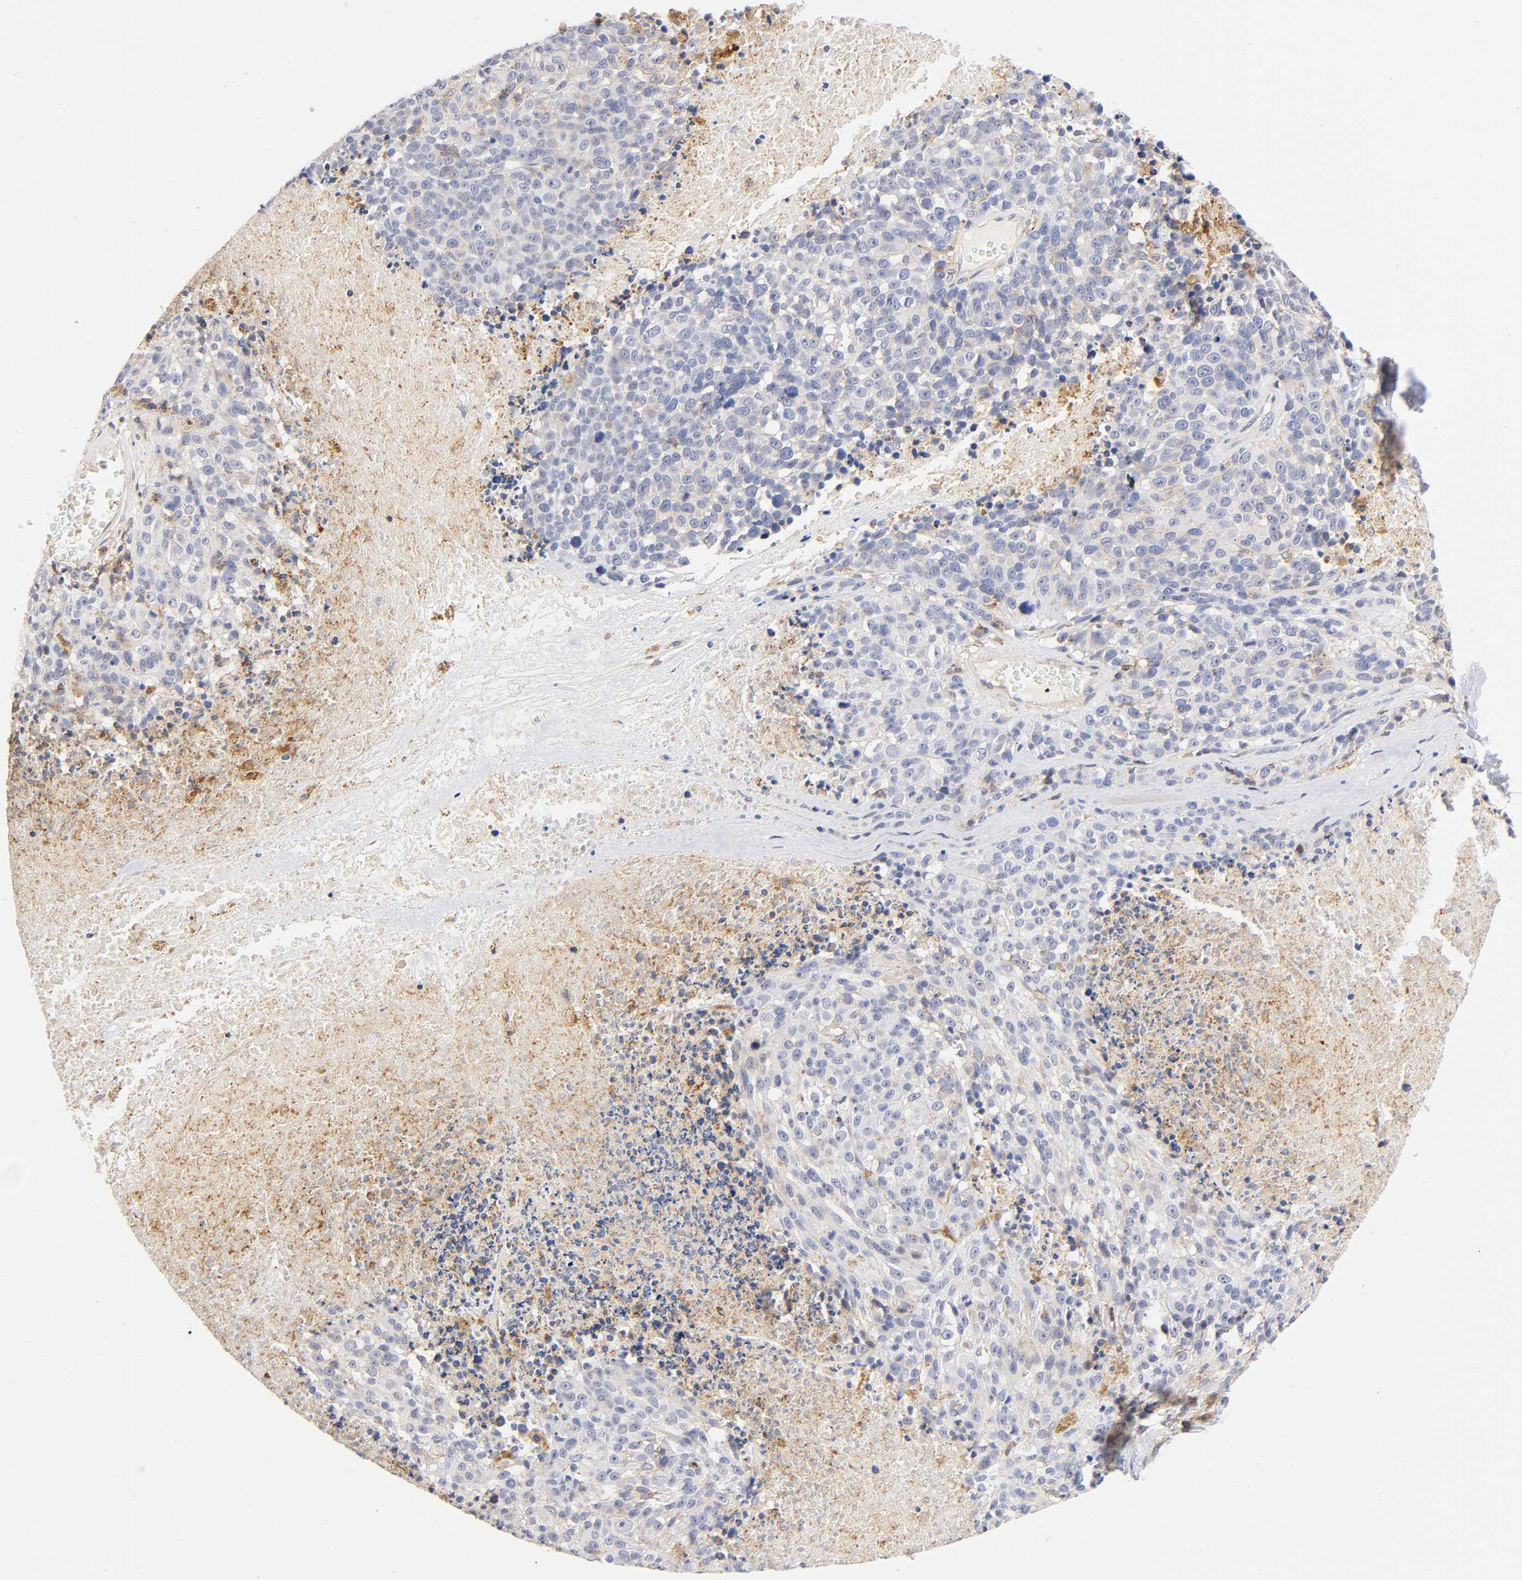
{"staining": {"intensity": "negative", "quantity": "none", "location": "none"}, "tissue": "melanoma", "cell_type": "Tumor cells", "image_type": "cancer", "snomed": [{"axis": "morphology", "description": "Malignant melanoma, Metastatic site"}, {"axis": "topography", "description": "Cerebral cortex"}], "caption": "DAB (3,3'-diaminobenzidine) immunohistochemical staining of human melanoma exhibits no significant staining in tumor cells.", "gene": "ANXA7", "patient": {"sex": "female", "age": 52}}